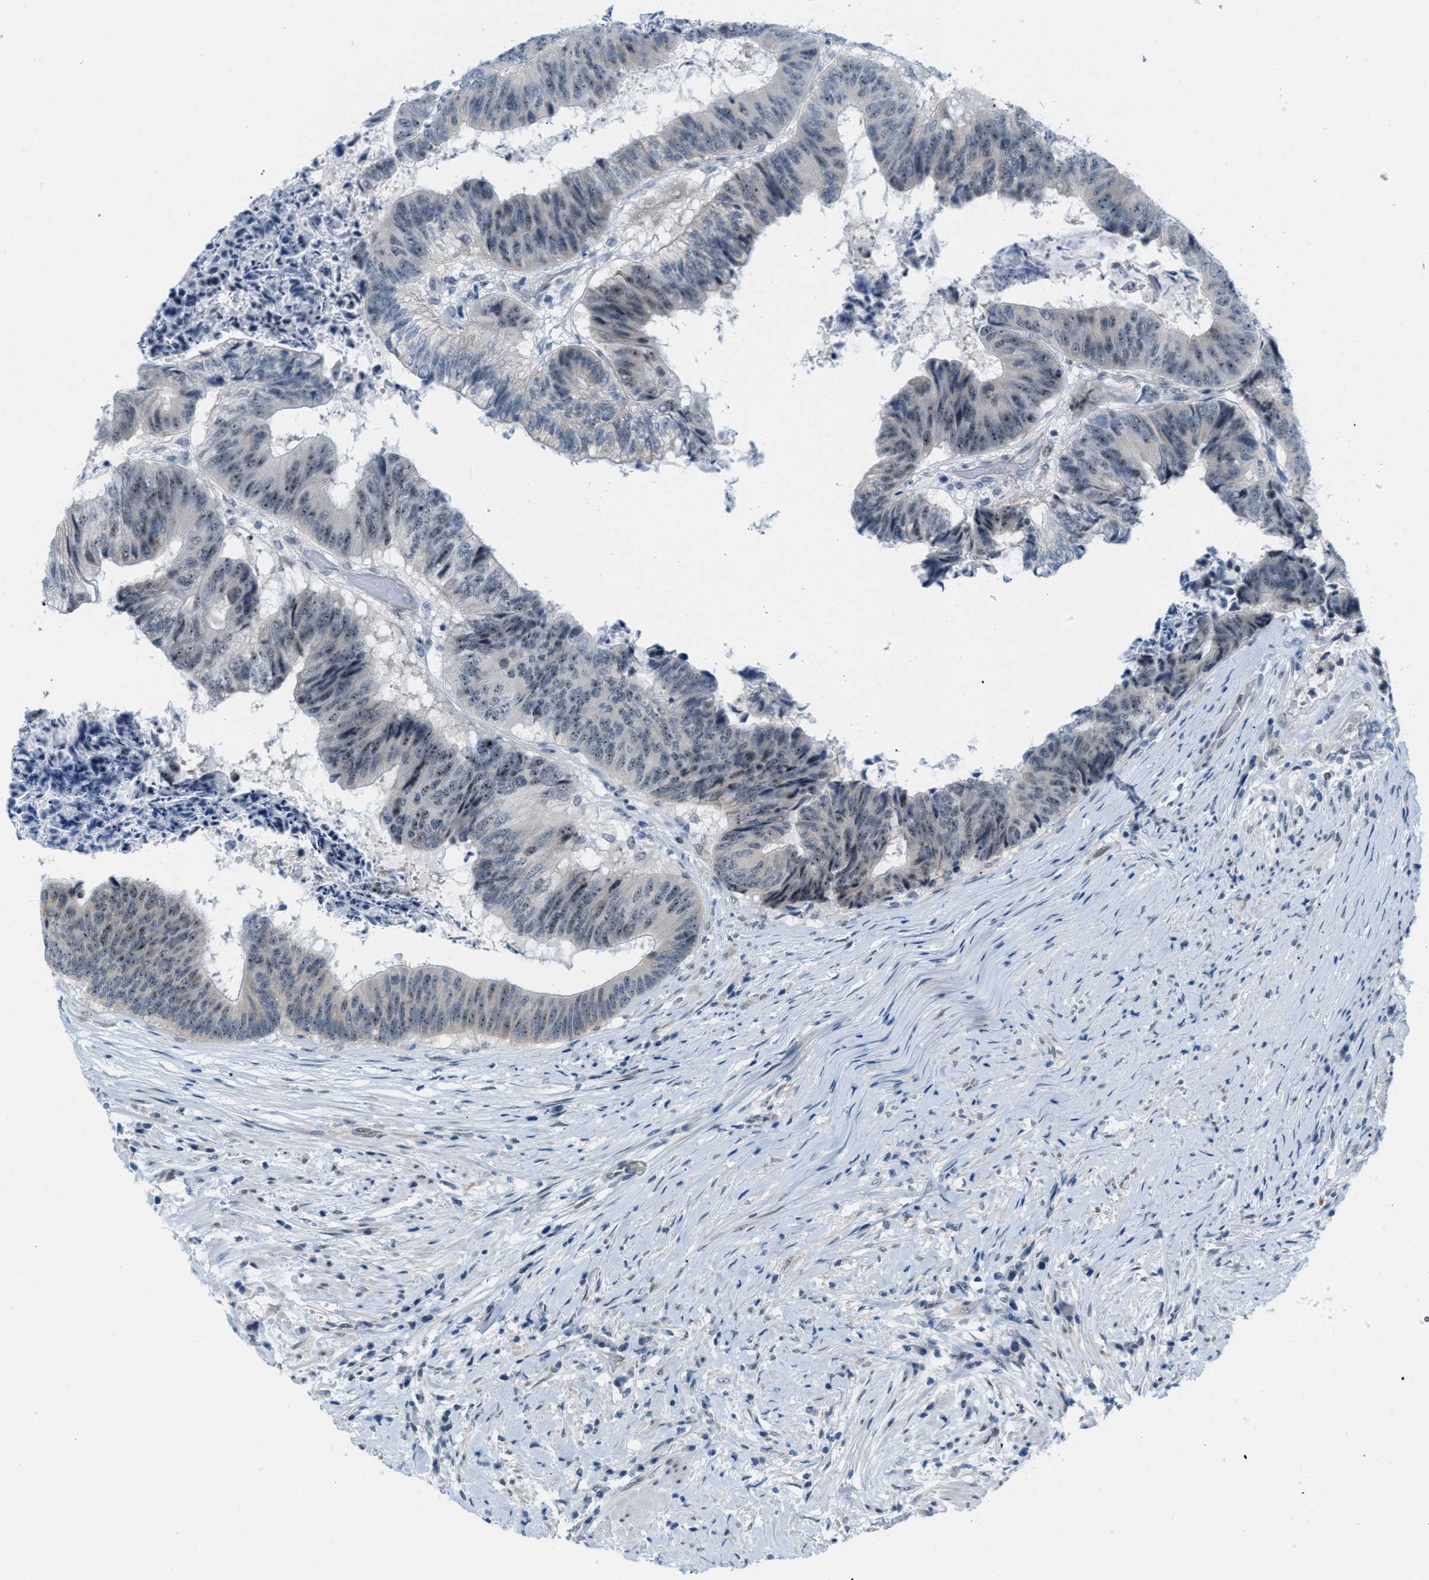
{"staining": {"intensity": "negative", "quantity": "none", "location": "none"}, "tissue": "colorectal cancer", "cell_type": "Tumor cells", "image_type": "cancer", "snomed": [{"axis": "morphology", "description": "Adenocarcinoma, NOS"}, {"axis": "topography", "description": "Rectum"}], "caption": "An immunohistochemistry (IHC) photomicrograph of adenocarcinoma (colorectal) is shown. There is no staining in tumor cells of adenocarcinoma (colorectal).", "gene": "PHRF1", "patient": {"sex": "male", "age": 72}}